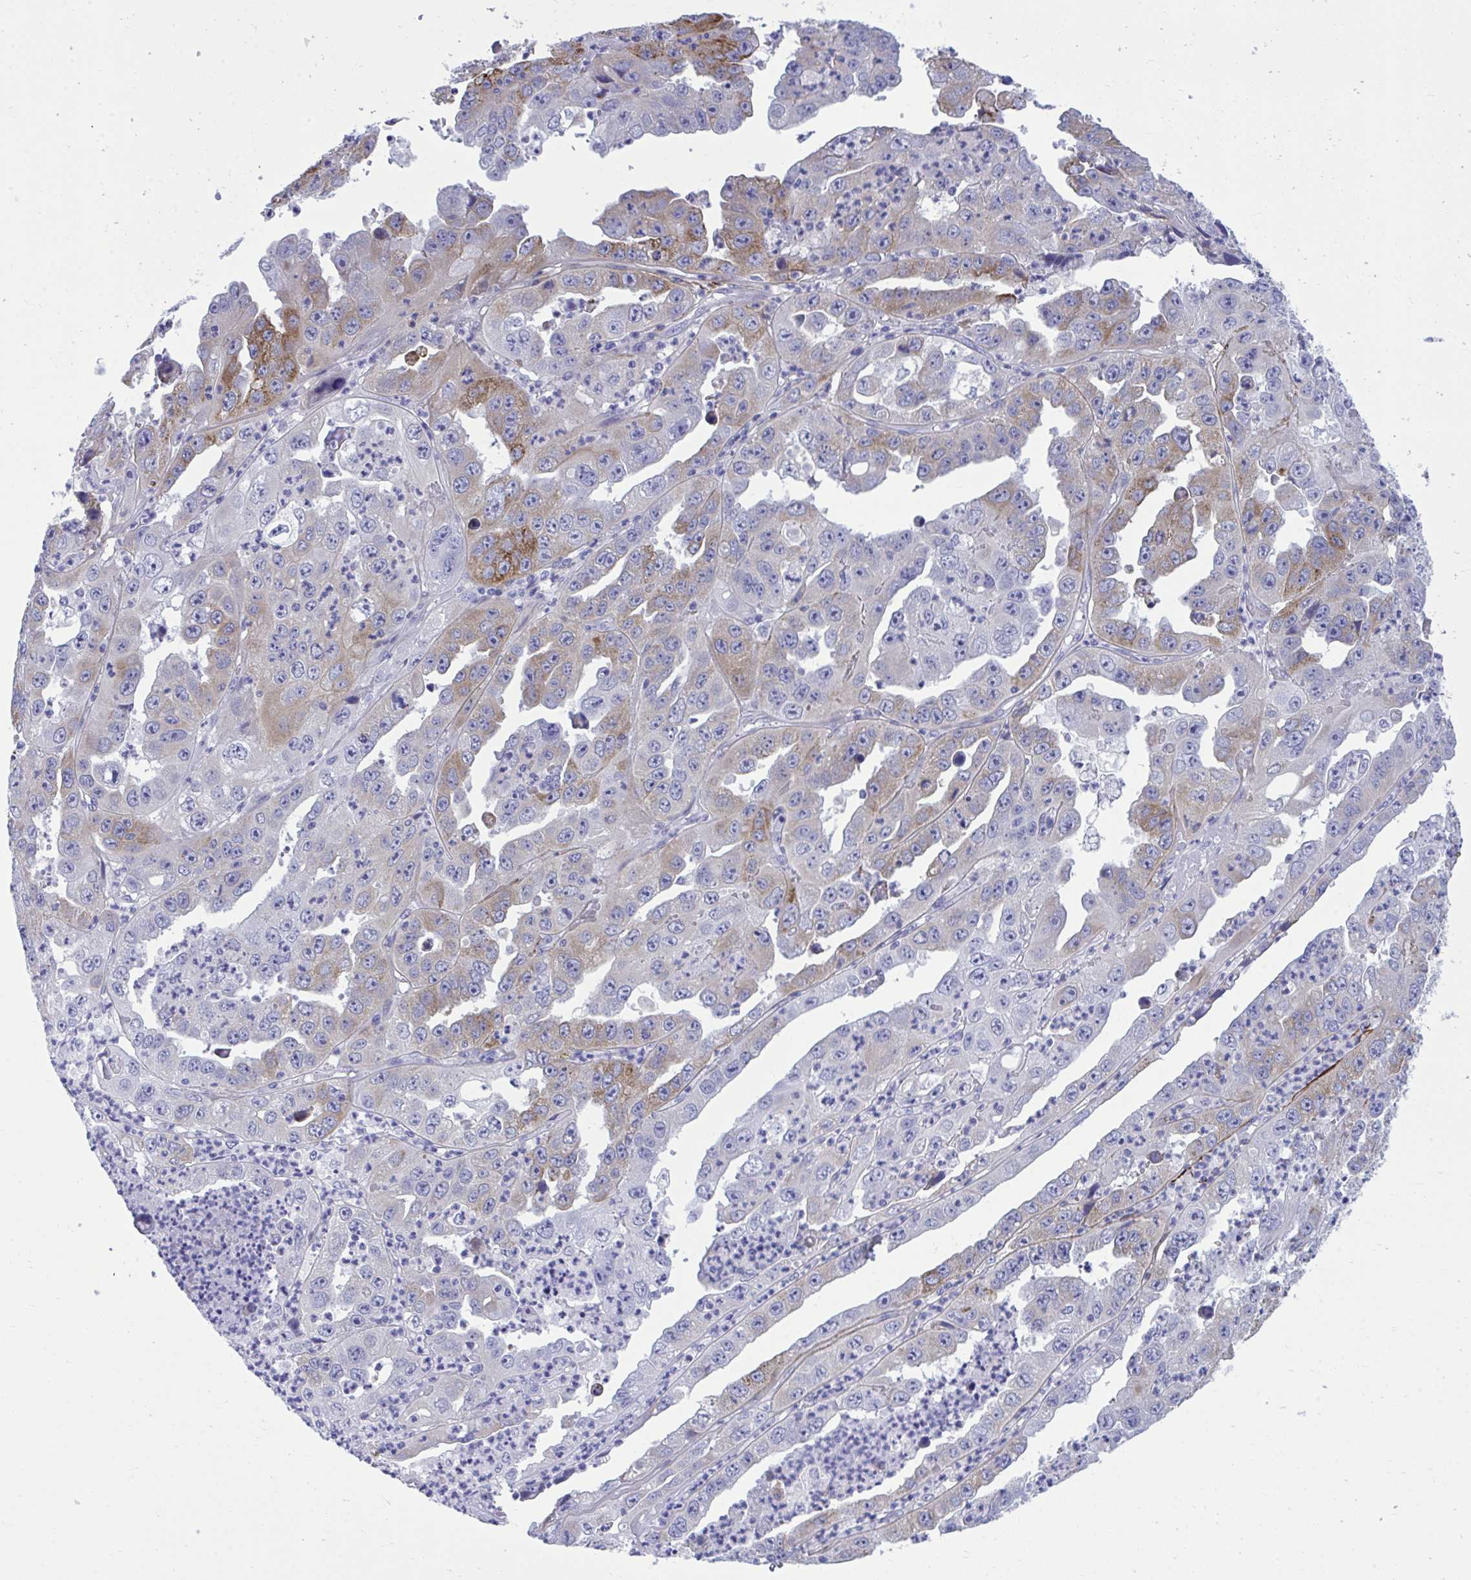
{"staining": {"intensity": "moderate", "quantity": "<25%", "location": "cytoplasmic/membranous"}, "tissue": "endometrial cancer", "cell_type": "Tumor cells", "image_type": "cancer", "snomed": [{"axis": "morphology", "description": "Adenocarcinoma, NOS"}, {"axis": "topography", "description": "Uterus"}], "caption": "Endometrial cancer (adenocarcinoma) stained with DAB (3,3'-diaminobenzidine) immunohistochemistry shows low levels of moderate cytoplasmic/membranous staining in about <25% of tumor cells. The protein is shown in brown color, while the nuclei are stained blue.", "gene": "MED9", "patient": {"sex": "female", "age": 62}}